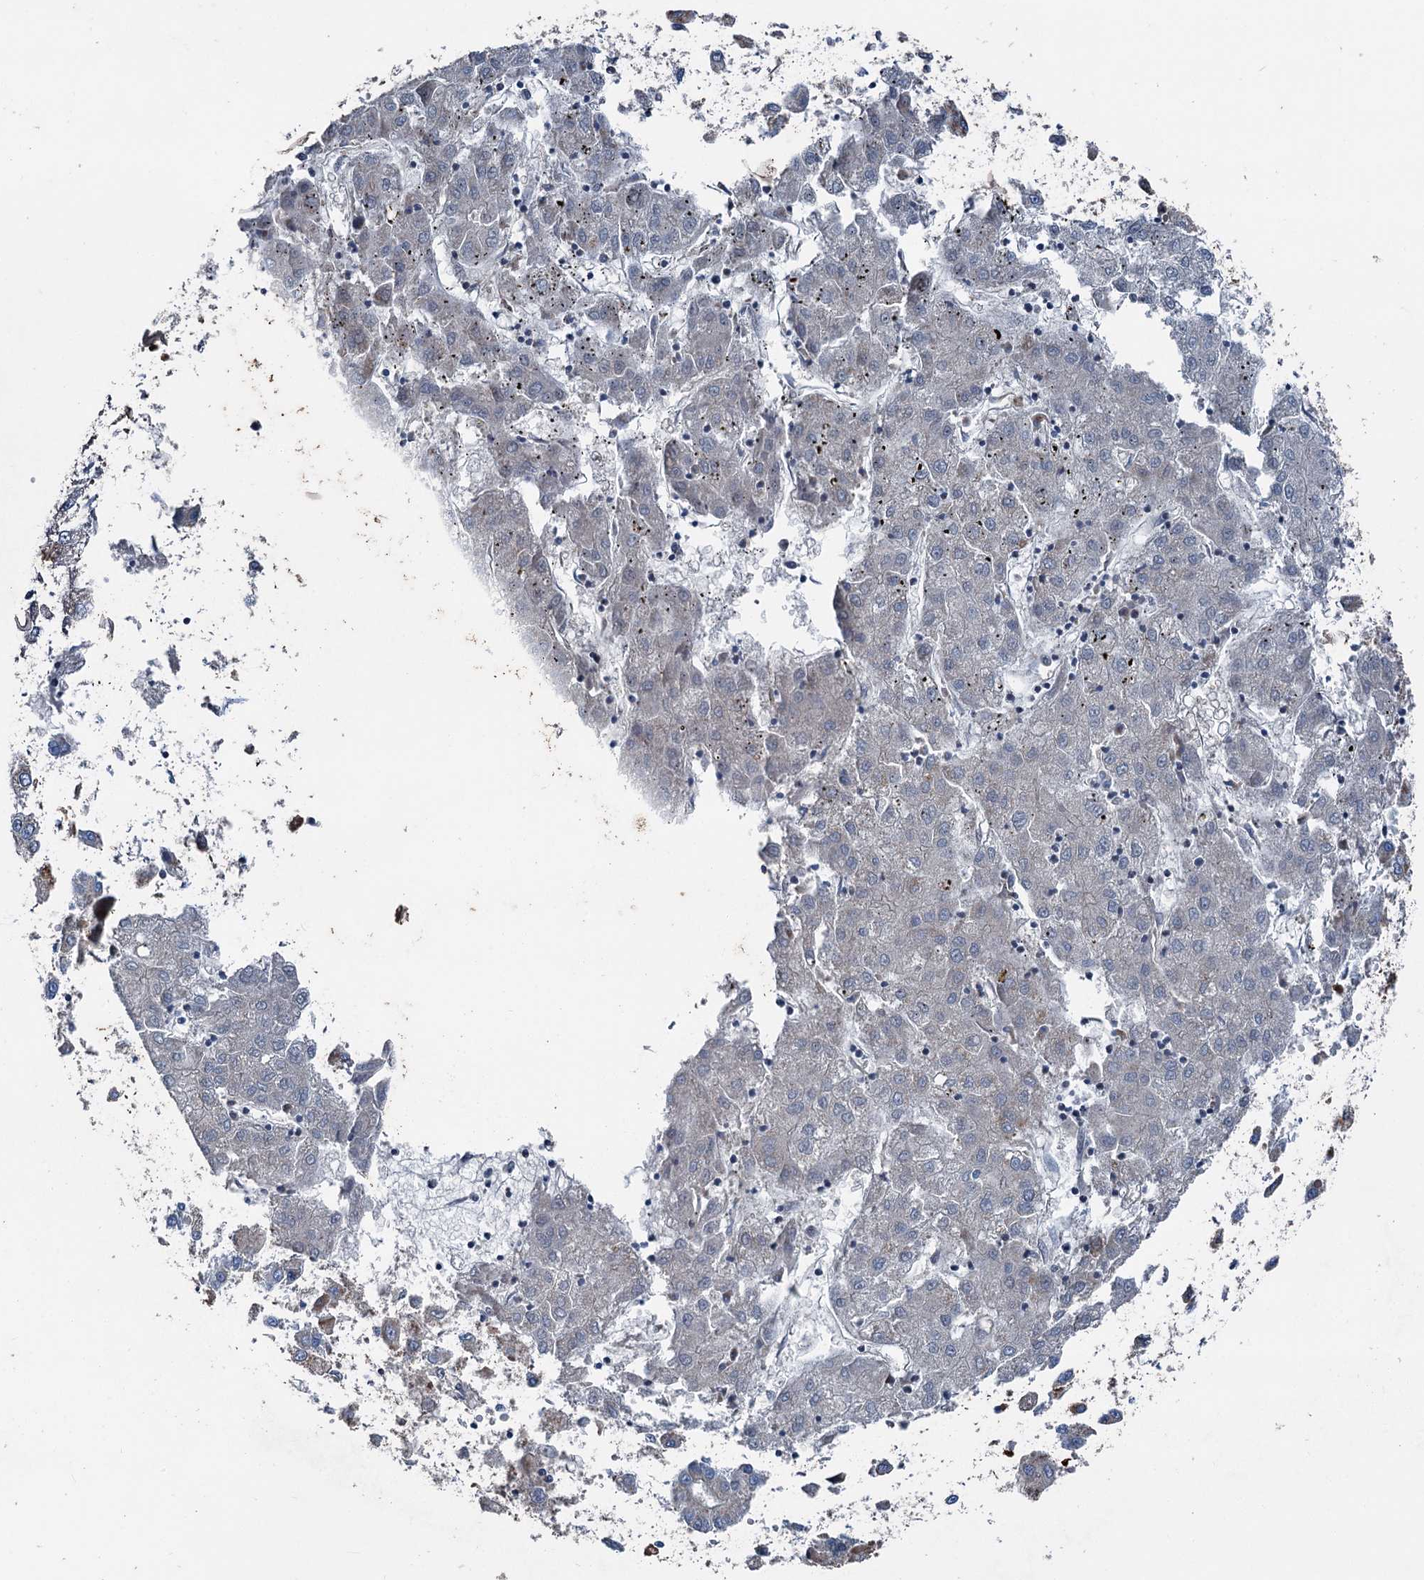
{"staining": {"intensity": "weak", "quantity": "<25%", "location": "cytoplasmic/membranous"}, "tissue": "liver cancer", "cell_type": "Tumor cells", "image_type": "cancer", "snomed": [{"axis": "morphology", "description": "Carcinoma, Hepatocellular, NOS"}, {"axis": "topography", "description": "Liver"}], "caption": "Immunohistochemistry (IHC) image of neoplastic tissue: liver cancer (hepatocellular carcinoma) stained with DAB (3,3'-diaminobenzidine) demonstrates no significant protein positivity in tumor cells.", "gene": "RUFY1", "patient": {"sex": "male", "age": 72}}